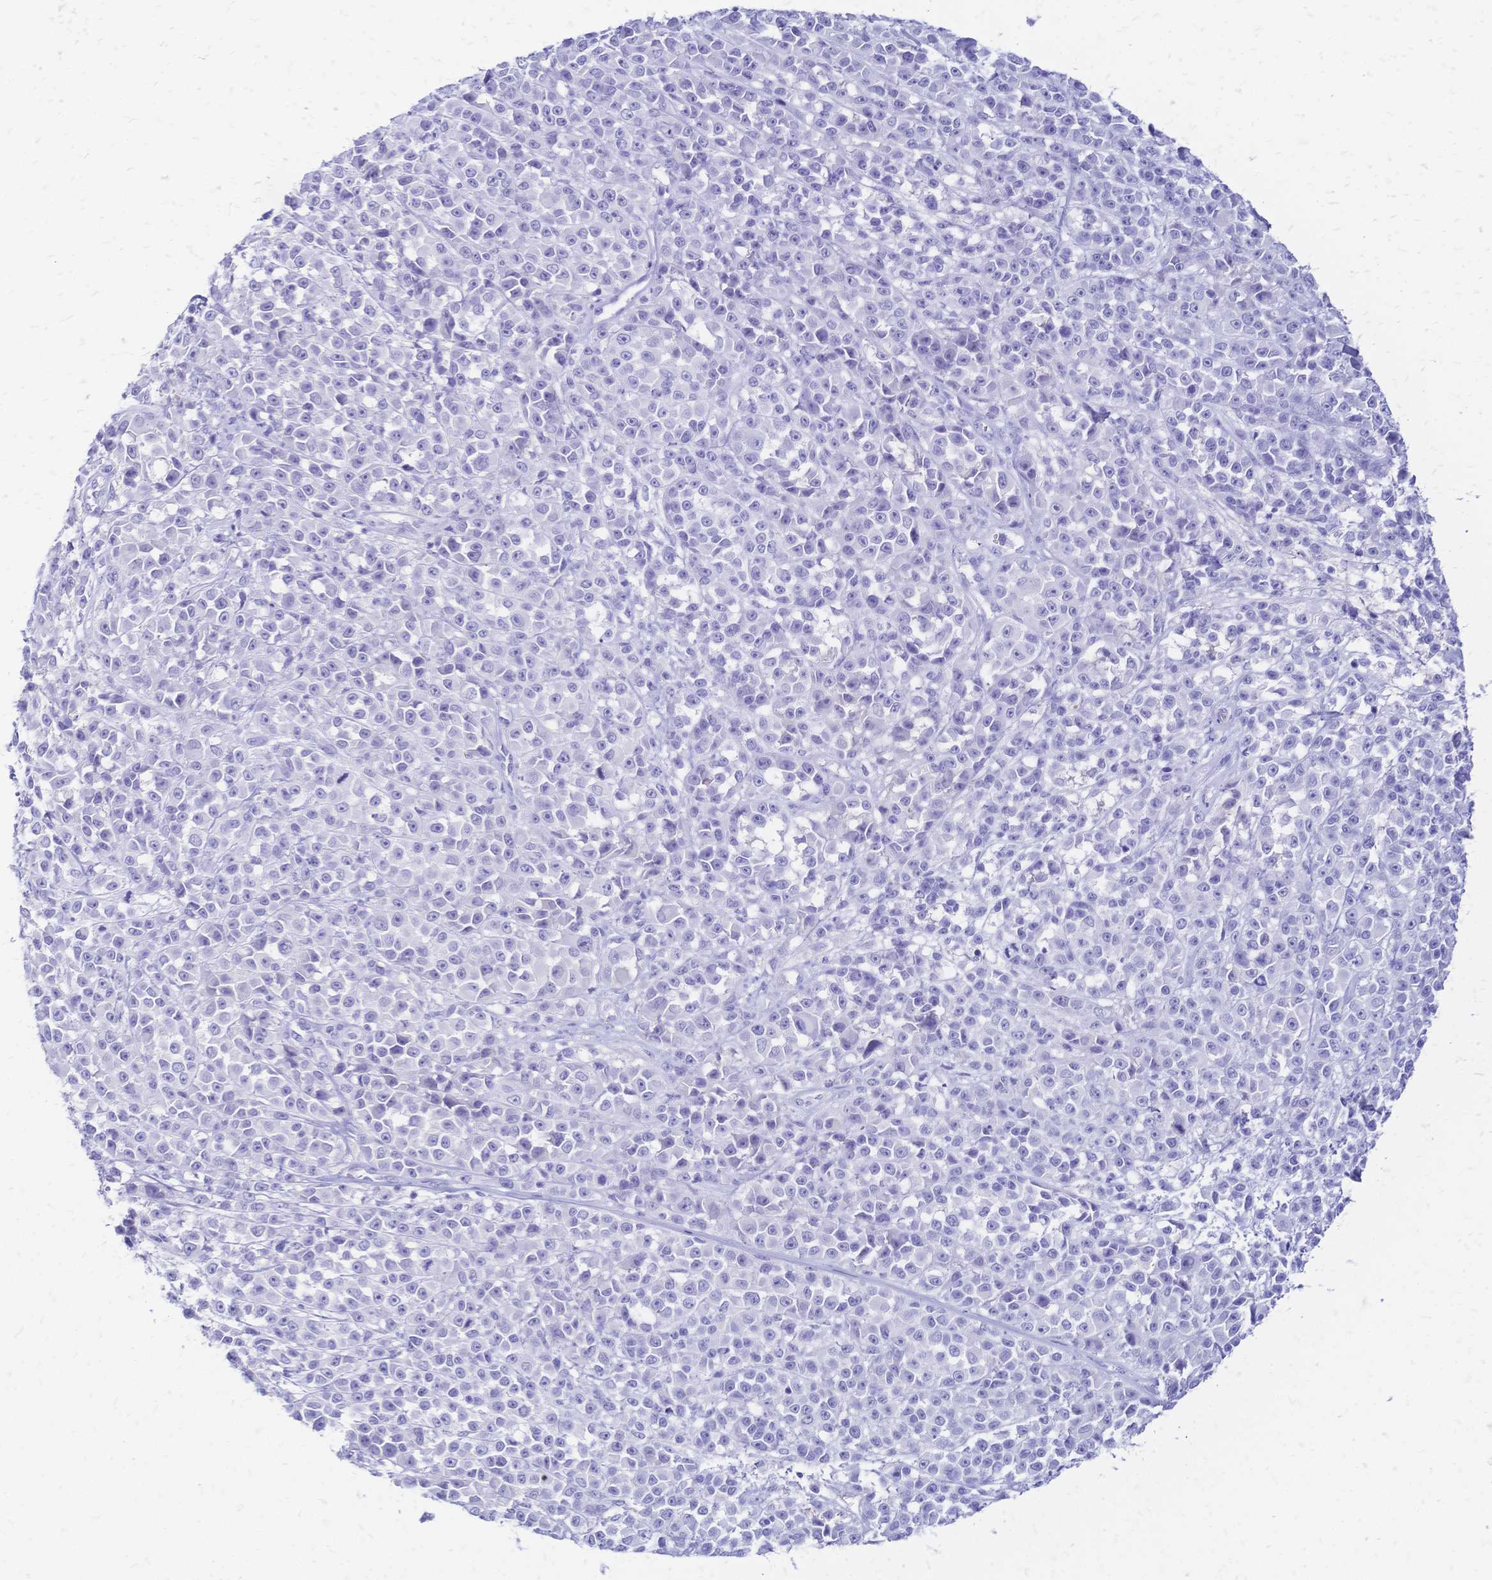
{"staining": {"intensity": "negative", "quantity": "none", "location": "none"}, "tissue": "melanoma", "cell_type": "Tumor cells", "image_type": "cancer", "snomed": [{"axis": "morphology", "description": "Malignant melanoma, NOS"}, {"axis": "topography", "description": "Skin"}, {"axis": "topography", "description": "Skin of back"}], "caption": "The photomicrograph displays no staining of tumor cells in malignant melanoma.", "gene": "FA2H", "patient": {"sex": "male", "age": 91}}